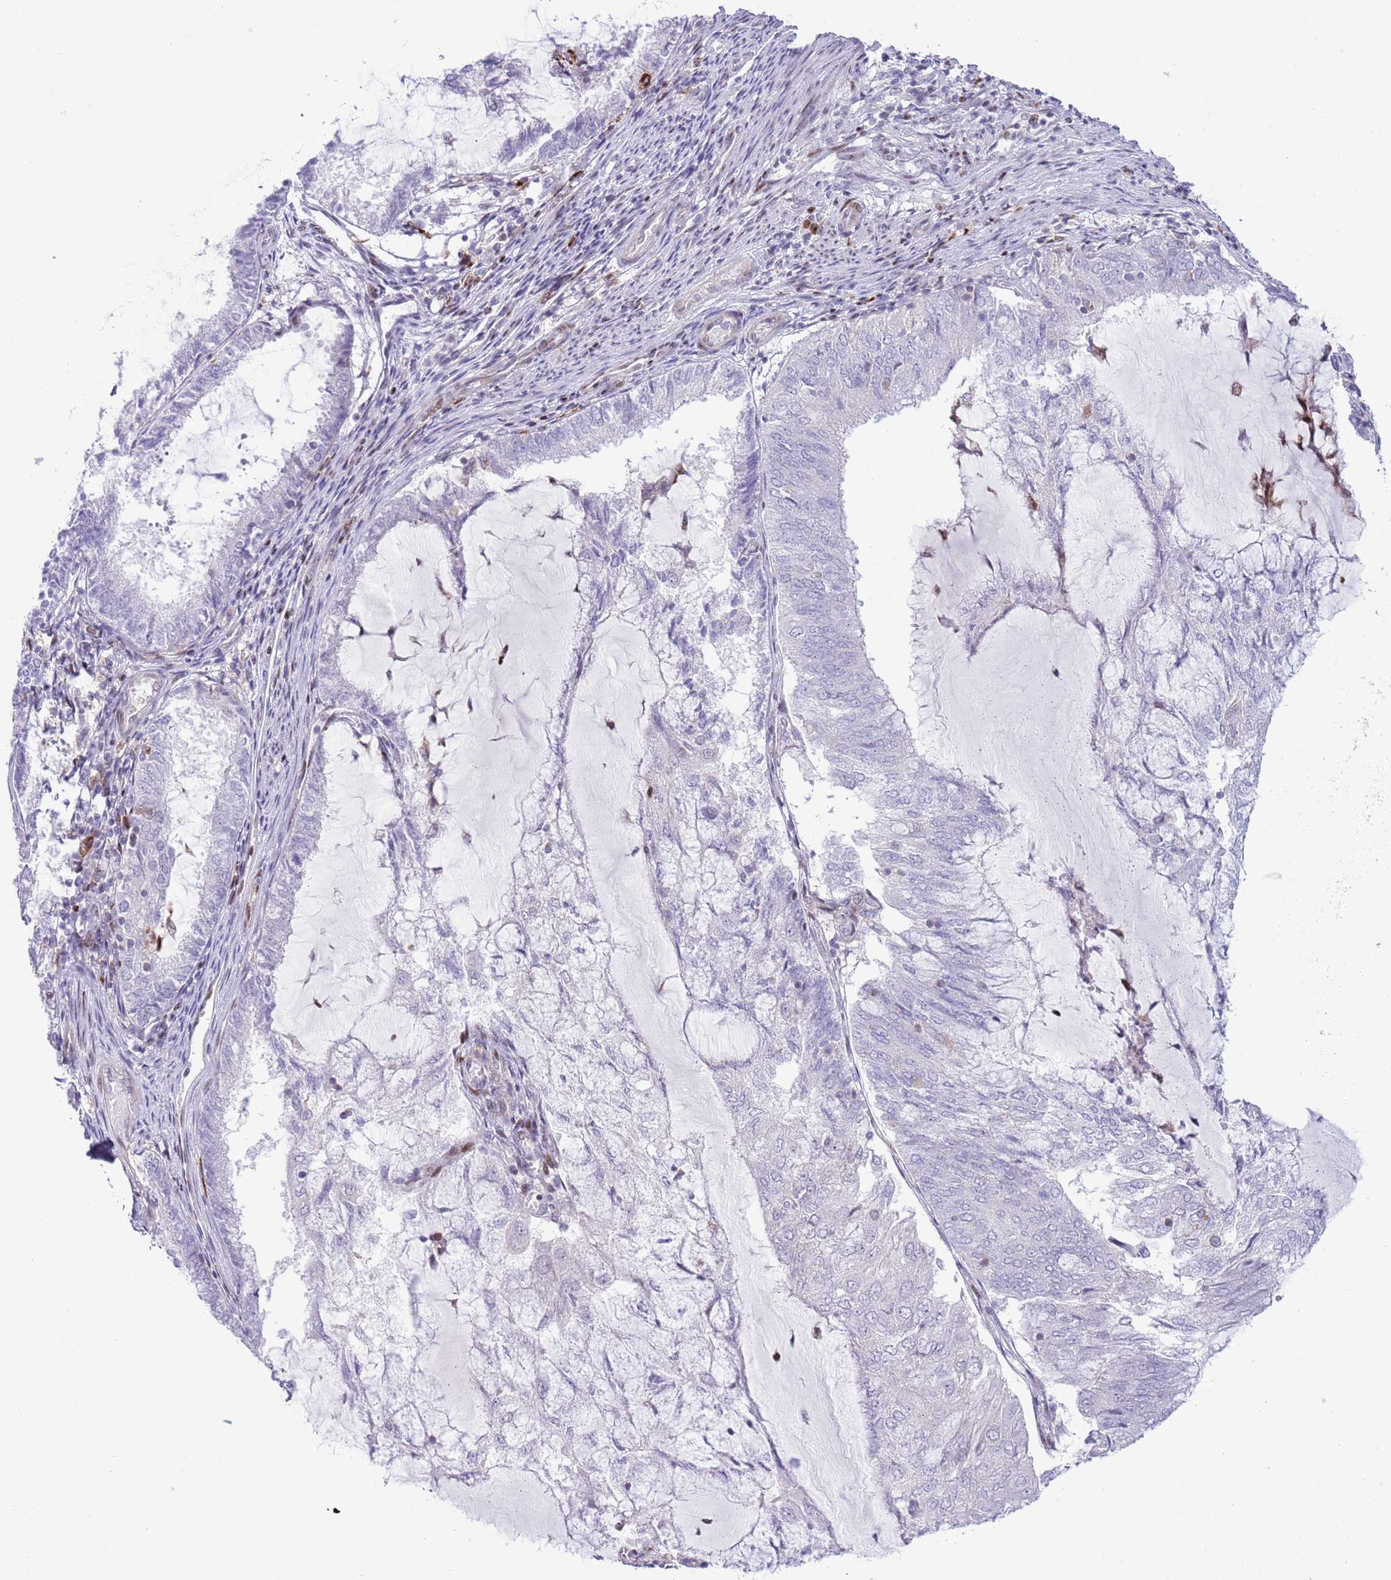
{"staining": {"intensity": "negative", "quantity": "none", "location": "none"}, "tissue": "endometrial cancer", "cell_type": "Tumor cells", "image_type": "cancer", "snomed": [{"axis": "morphology", "description": "Adenocarcinoma, NOS"}, {"axis": "topography", "description": "Endometrium"}], "caption": "Protein analysis of adenocarcinoma (endometrial) displays no significant staining in tumor cells. (Immunohistochemistry (ihc), brightfield microscopy, high magnification).", "gene": "ANO8", "patient": {"sex": "female", "age": 81}}